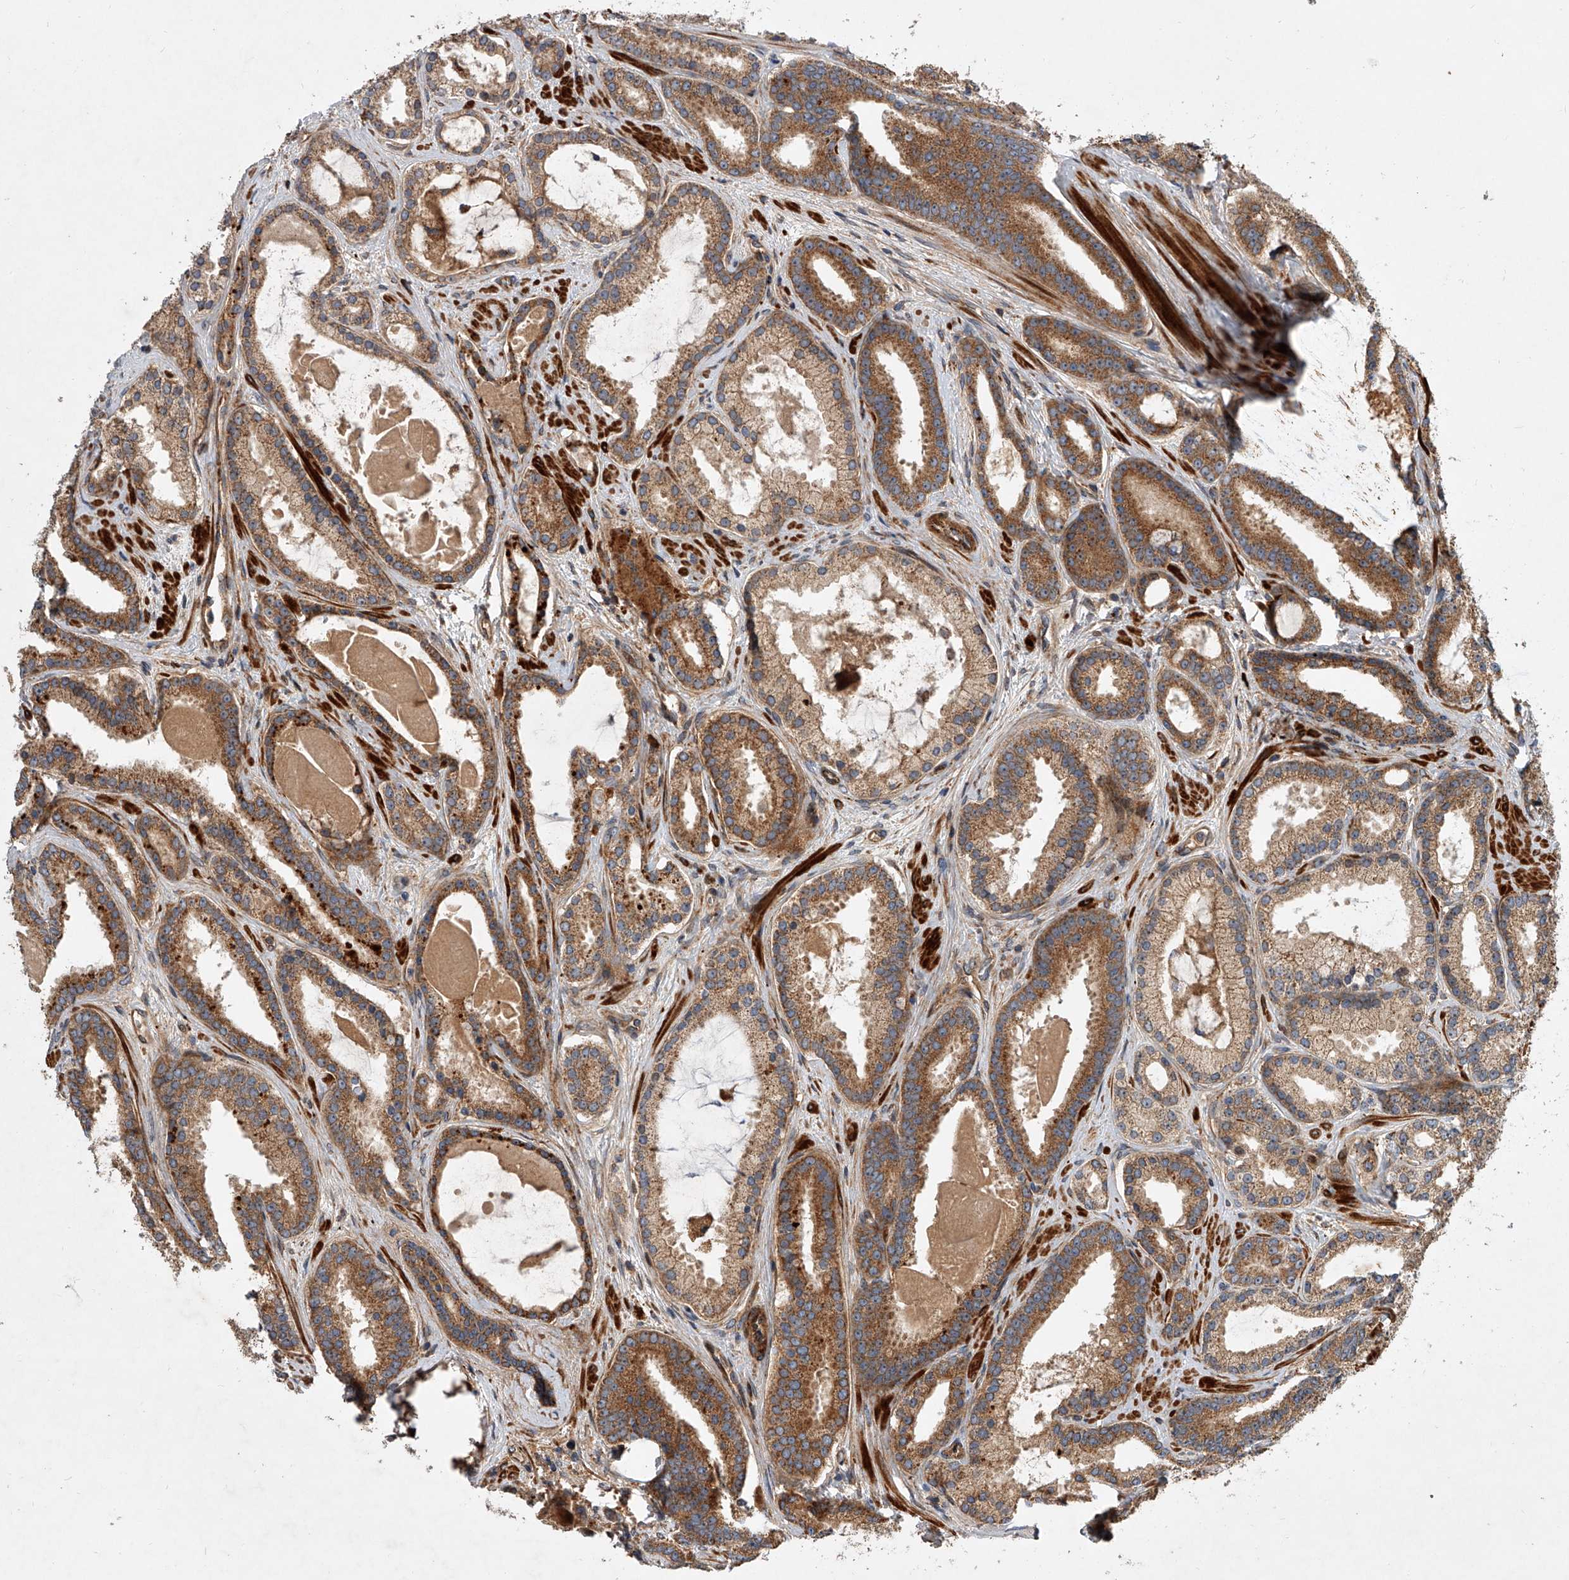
{"staining": {"intensity": "moderate", "quantity": ">75%", "location": "cytoplasmic/membranous"}, "tissue": "prostate cancer", "cell_type": "Tumor cells", "image_type": "cancer", "snomed": [{"axis": "morphology", "description": "Adenocarcinoma, High grade"}, {"axis": "topography", "description": "Prostate"}], "caption": "Immunohistochemical staining of human prostate cancer shows moderate cytoplasmic/membranous protein staining in approximately >75% of tumor cells.", "gene": "USP47", "patient": {"sex": "male", "age": 60}}